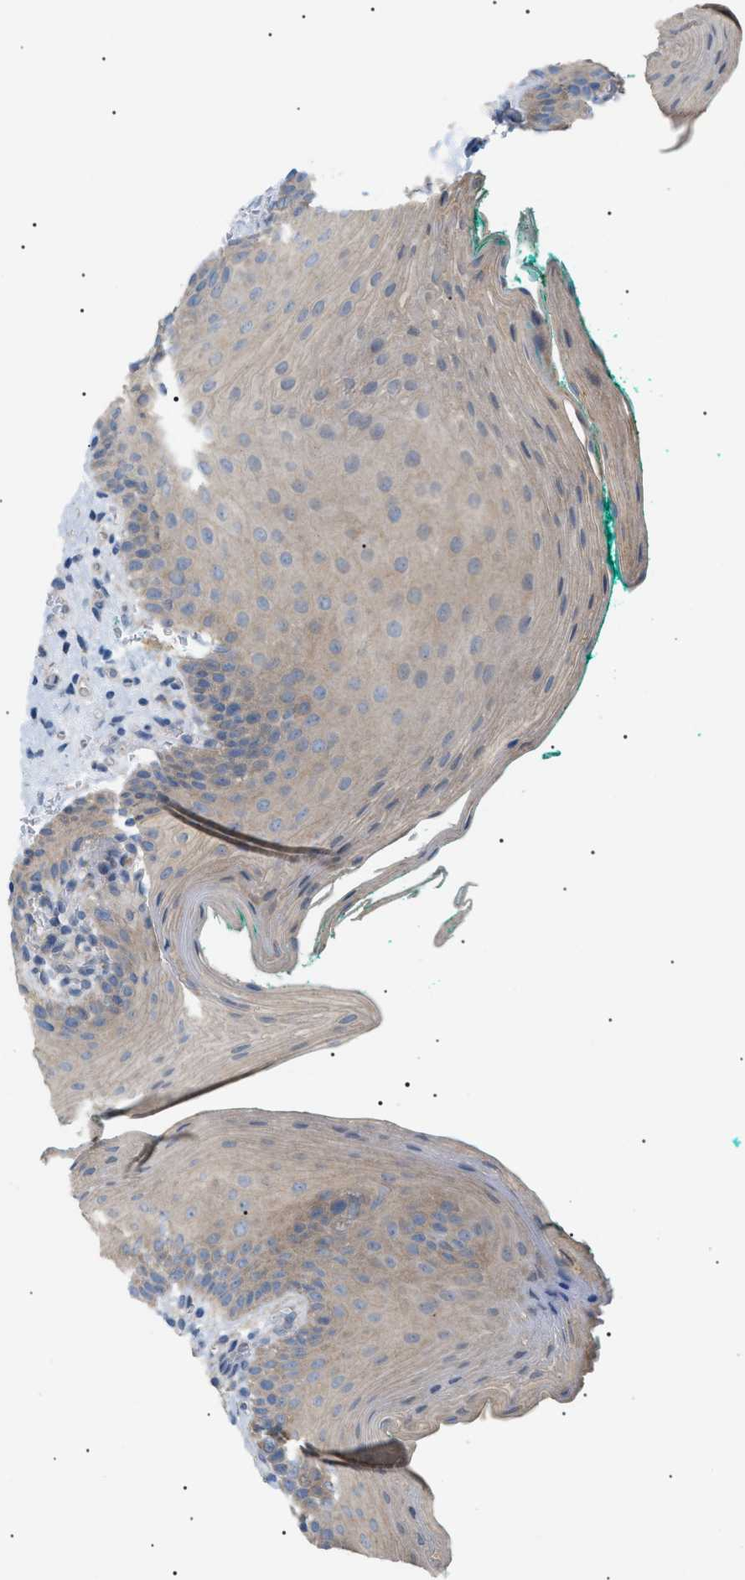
{"staining": {"intensity": "weak", "quantity": ">75%", "location": "cytoplasmic/membranous"}, "tissue": "oral mucosa", "cell_type": "Squamous epithelial cells", "image_type": "normal", "snomed": [{"axis": "morphology", "description": "Normal tissue, NOS"}, {"axis": "topography", "description": "Oral tissue"}], "caption": "Immunohistochemical staining of normal human oral mucosa exhibits >75% levels of weak cytoplasmic/membranous protein expression in approximately >75% of squamous epithelial cells.", "gene": "IRS2", "patient": {"sex": "male", "age": 58}}